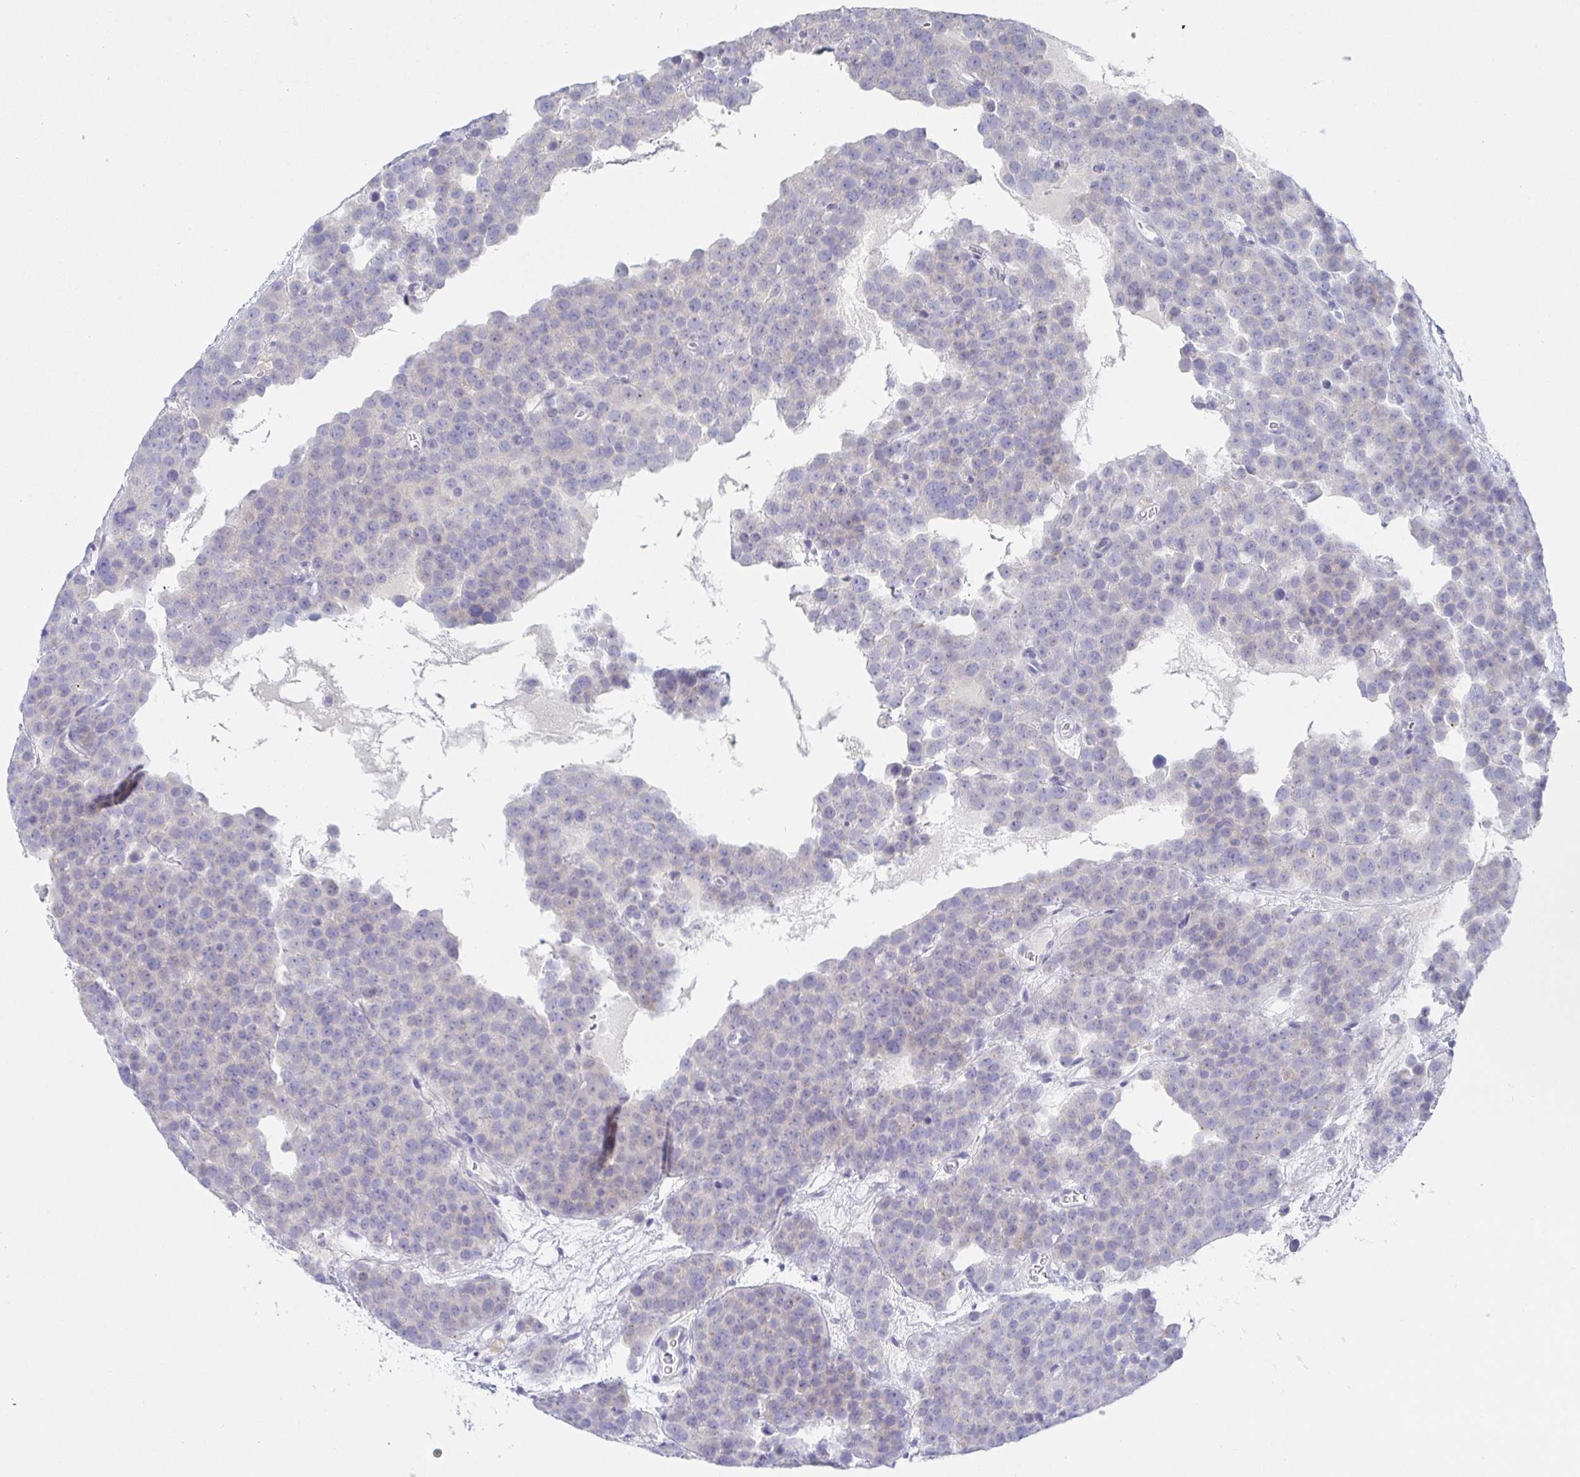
{"staining": {"intensity": "negative", "quantity": "none", "location": "none"}, "tissue": "testis cancer", "cell_type": "Tumor cells", "image_type": "cancer", "snomed": [{"axis": "morphology", "description": "Seminoma, NOS"}, {"axis": "topography", "description": "Testis"}], "caption": "IHC image of seminoma (testis) stained for a protein (brown), which shows no positivity in tumor cells. (DAB immunohistochemistry (IHC), high magnification).", "gene": "SIAH3", "patient": {"sex": "male", "age": 71}}